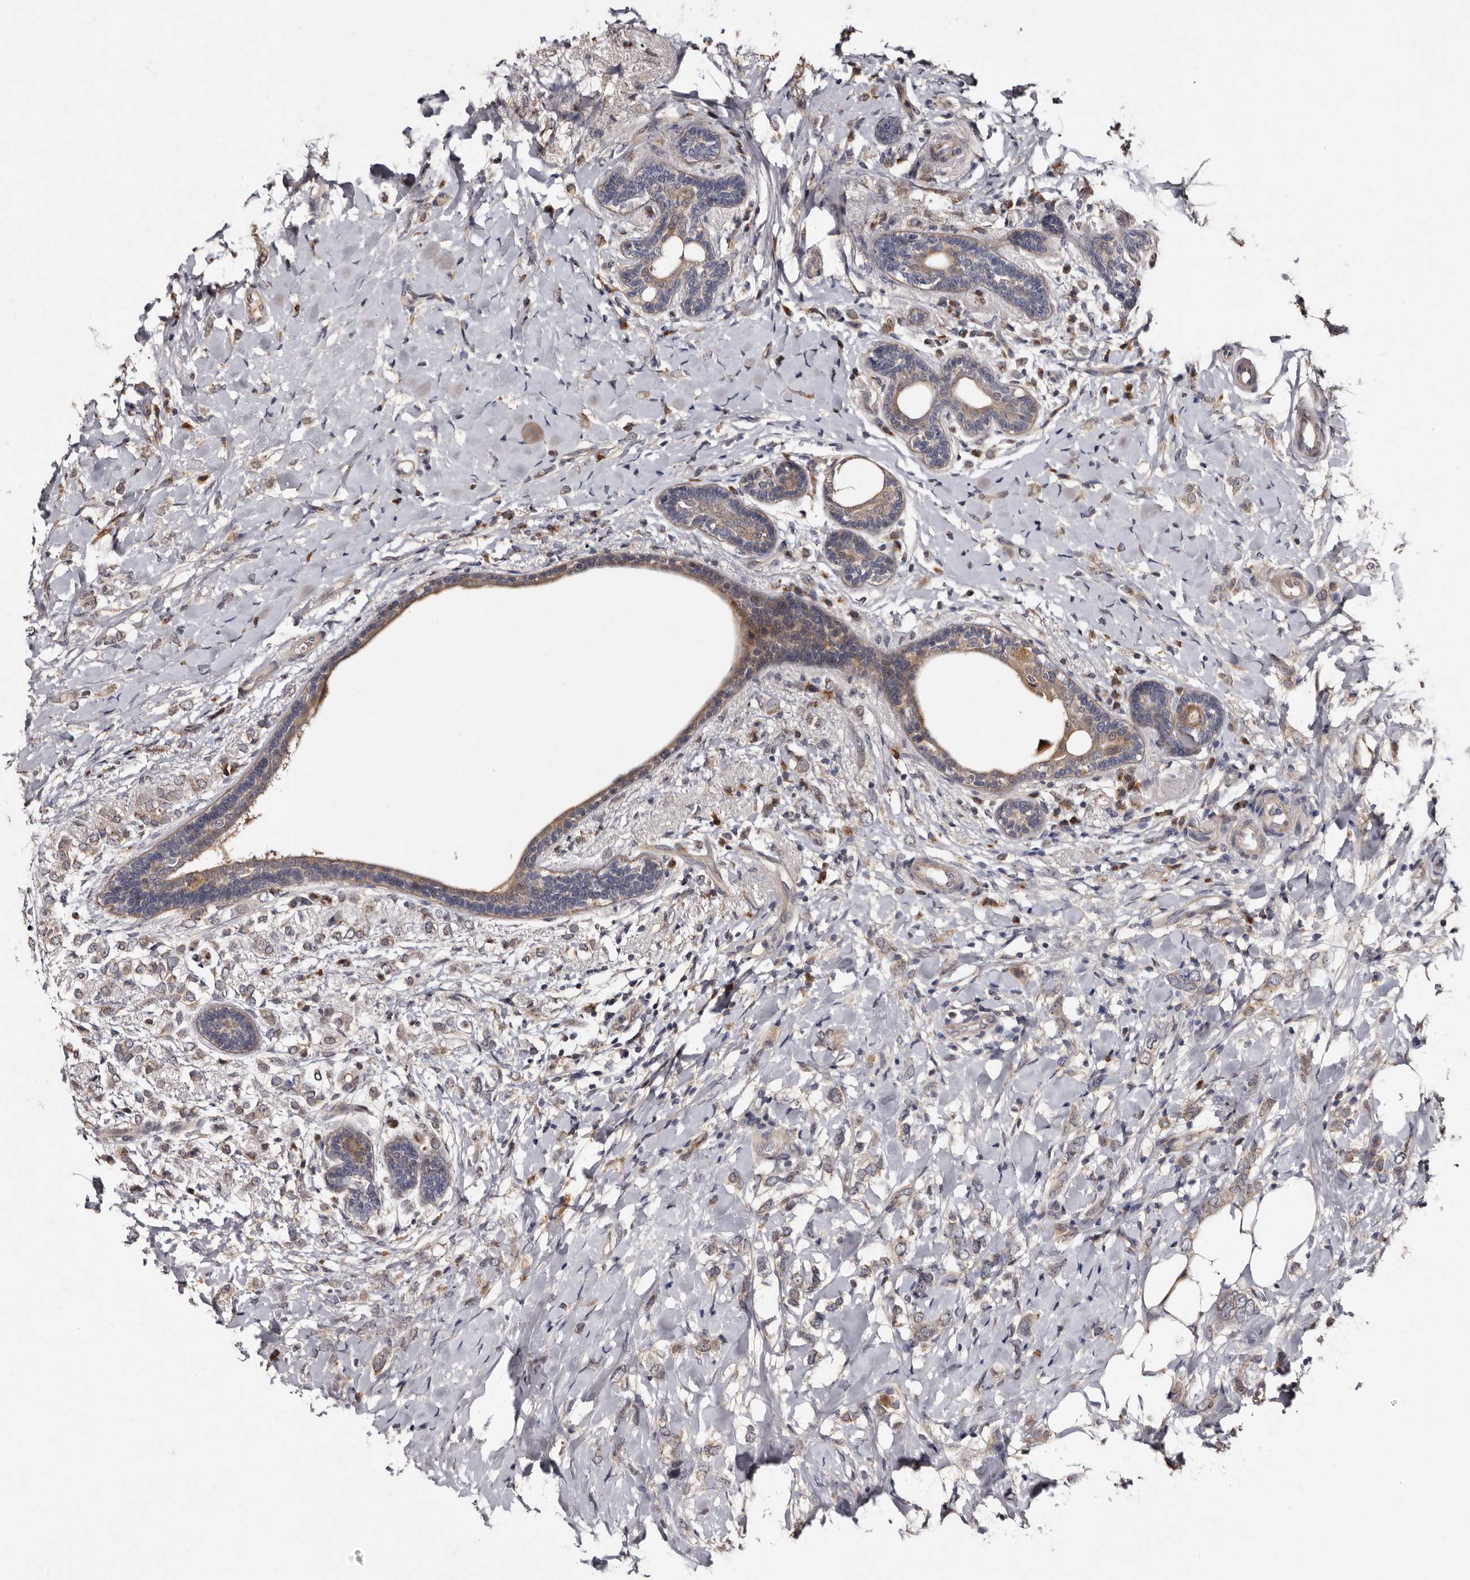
{"staining": {"intensity": "weak", "quantity": ">75%", "location": "cytoplasmic/membranous"}, "tissue": "breast cancer", "cell_type": "Tumor cells", "image_type": "cancer", "snomed": [{"axis": "morphology", "description": "Normal tissue, NOS"}, {"axis": "morphology", "description": "Lobular carcinoma"}, {"axis": "topography", "description": "Breast"}], "caption": "Weak cytoplasmic/membranous positivity for a protein is identified in approximately >75% of tumor cells of breast lobular carcinoma using immunohistochemistry.", "gene": "DNPH1", "patient": {"sex": "female", "age": 47}}